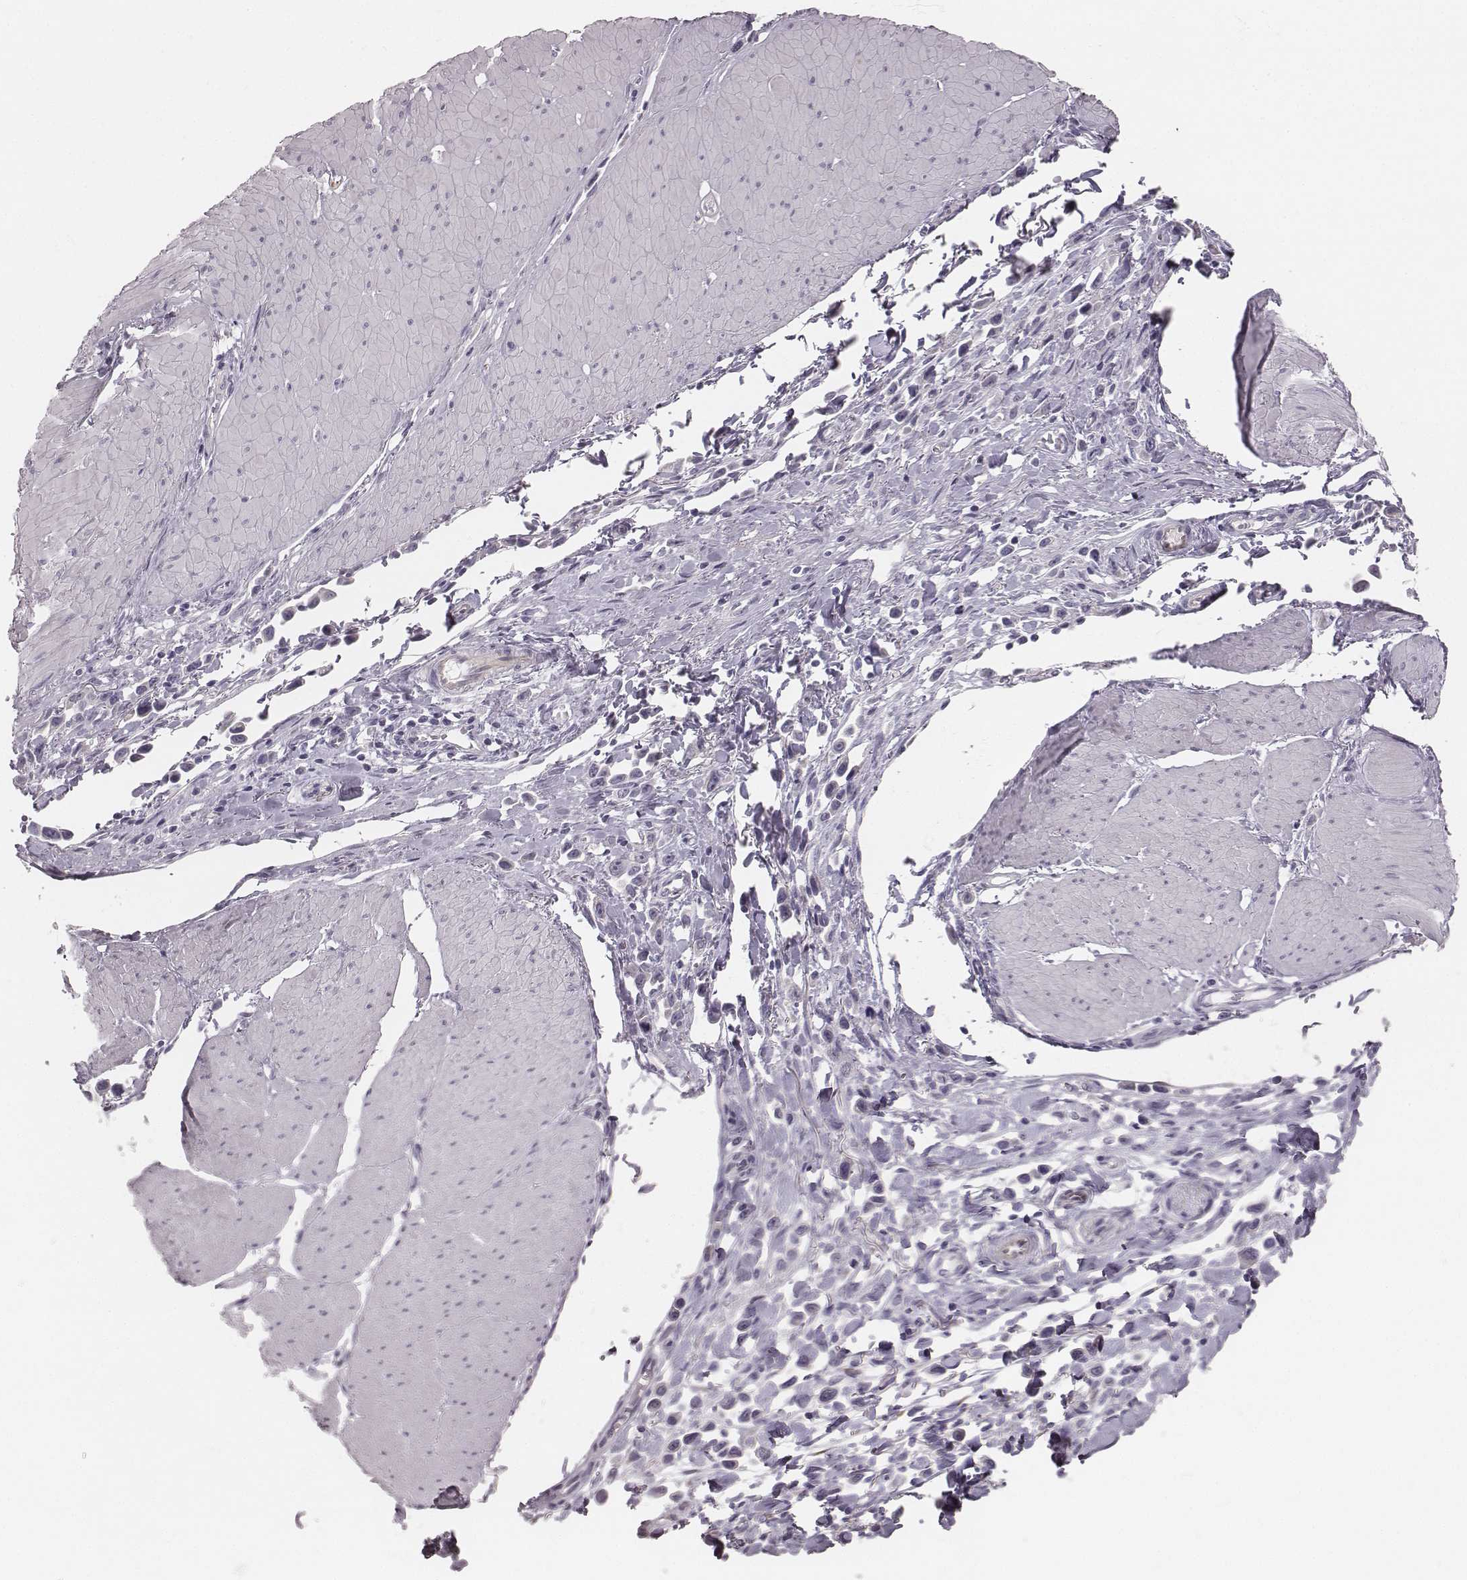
{"staining": {"intensity": "negative", "quantity": "none", "location": "none"}, "tissue": "stomach cancer", "cell_type": "Tumor cells", "image_type": "cancer", "snomed": [{"axis": "morphology", "description": "Adenocarcinoma, NOS"}, {"axis": "topography", "description": "Stomach"}], "caption": "There is no significant staining in tumor cells of stomach cancer.", "gene": "KCNJ12", "patient": {"sex": "male", "age": 47}}